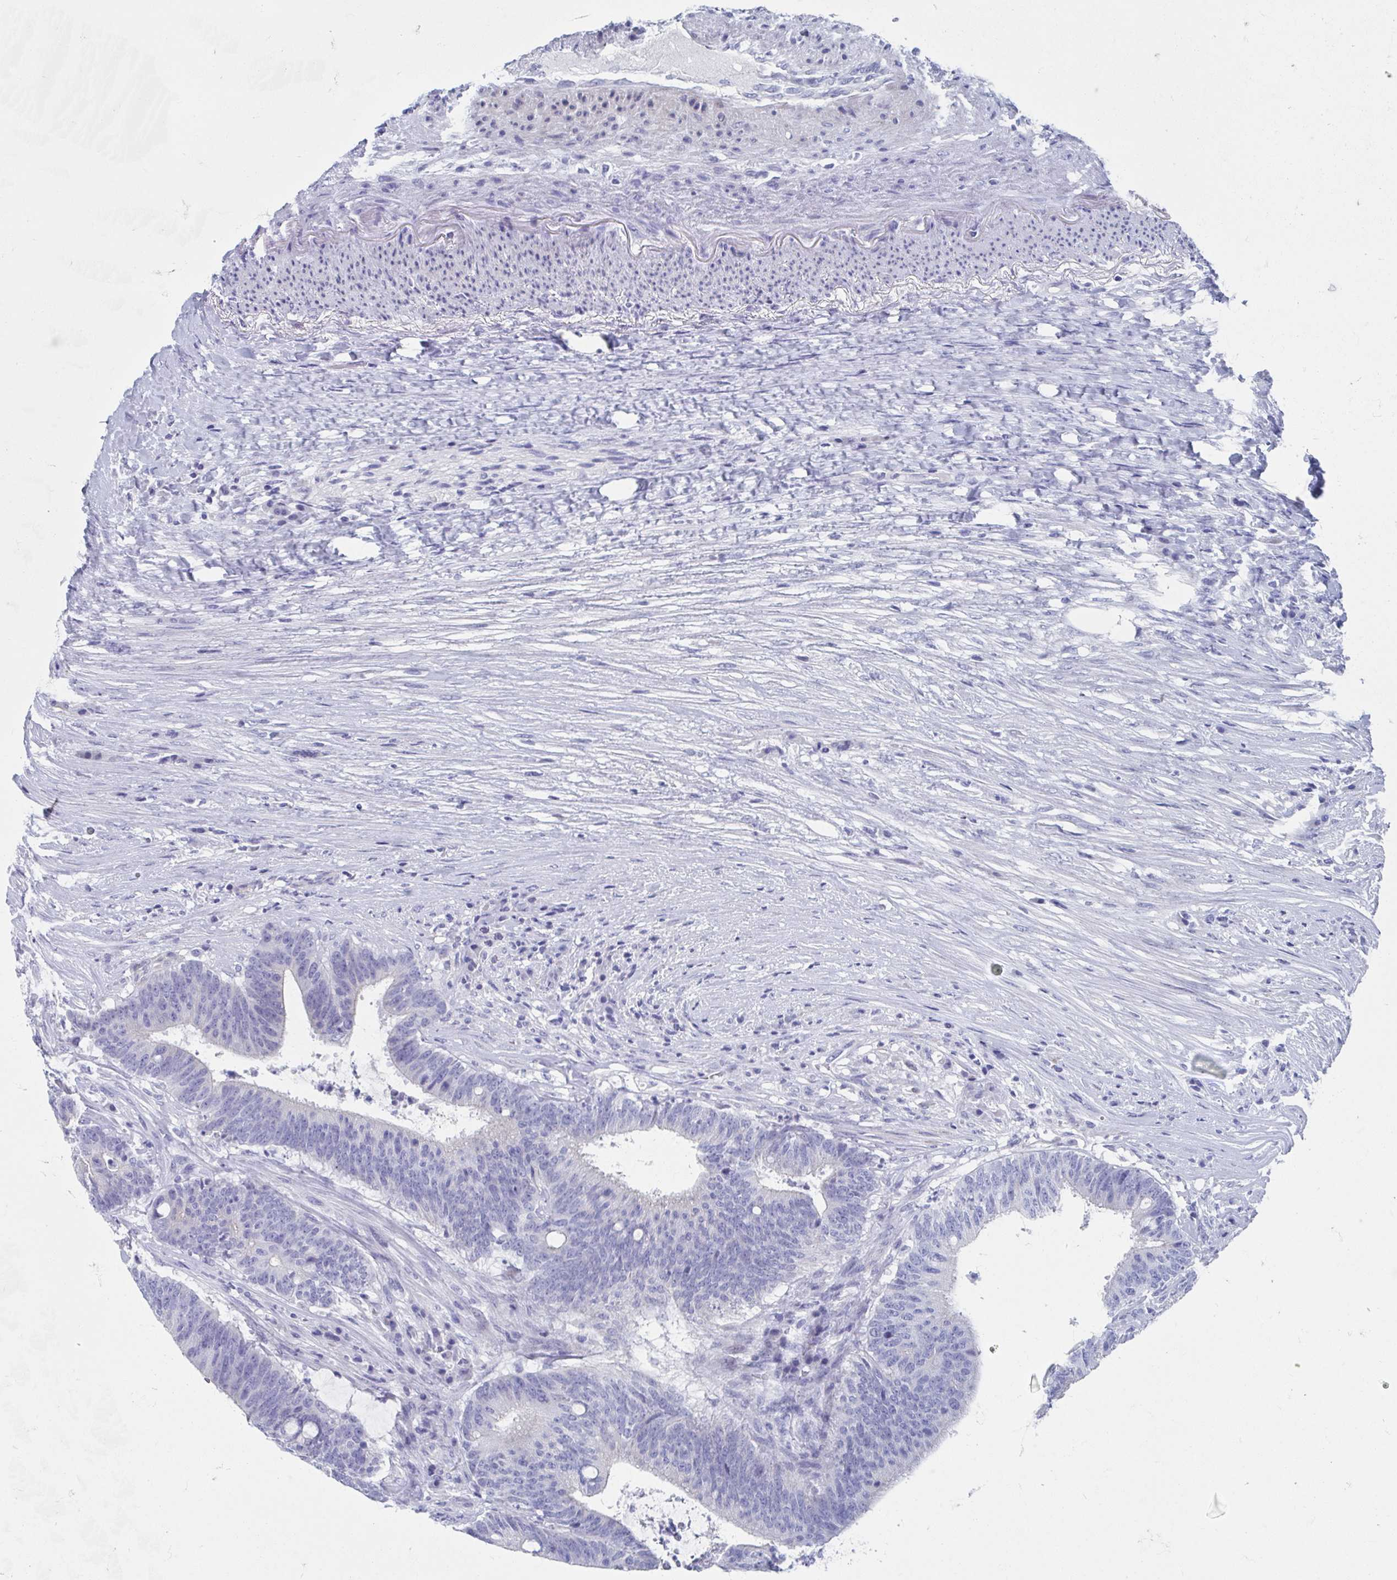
{"staining": {"intensity": "negative", "quantity": "none", "location": "none"}, "tissue": "colorectal cancer", "cell_type": "Tumor cells", "image_type": "cancer", "snomed": [{"axis": "morphology", "description": "Adenocarcinoma, NOS"}, {"axis": "topography", "description": "Colon"}], "caption": "Protein analysis of colorectal cancer shows no significant positivity in tumor cells. The staining is performed using DAB (3,3'-diaminobenzidine) brown chromogen with nuclei counter-stained in using hematoxylin.", "gene": "SHCBP1L", "patient": {"sex": "female", "age": 43}}